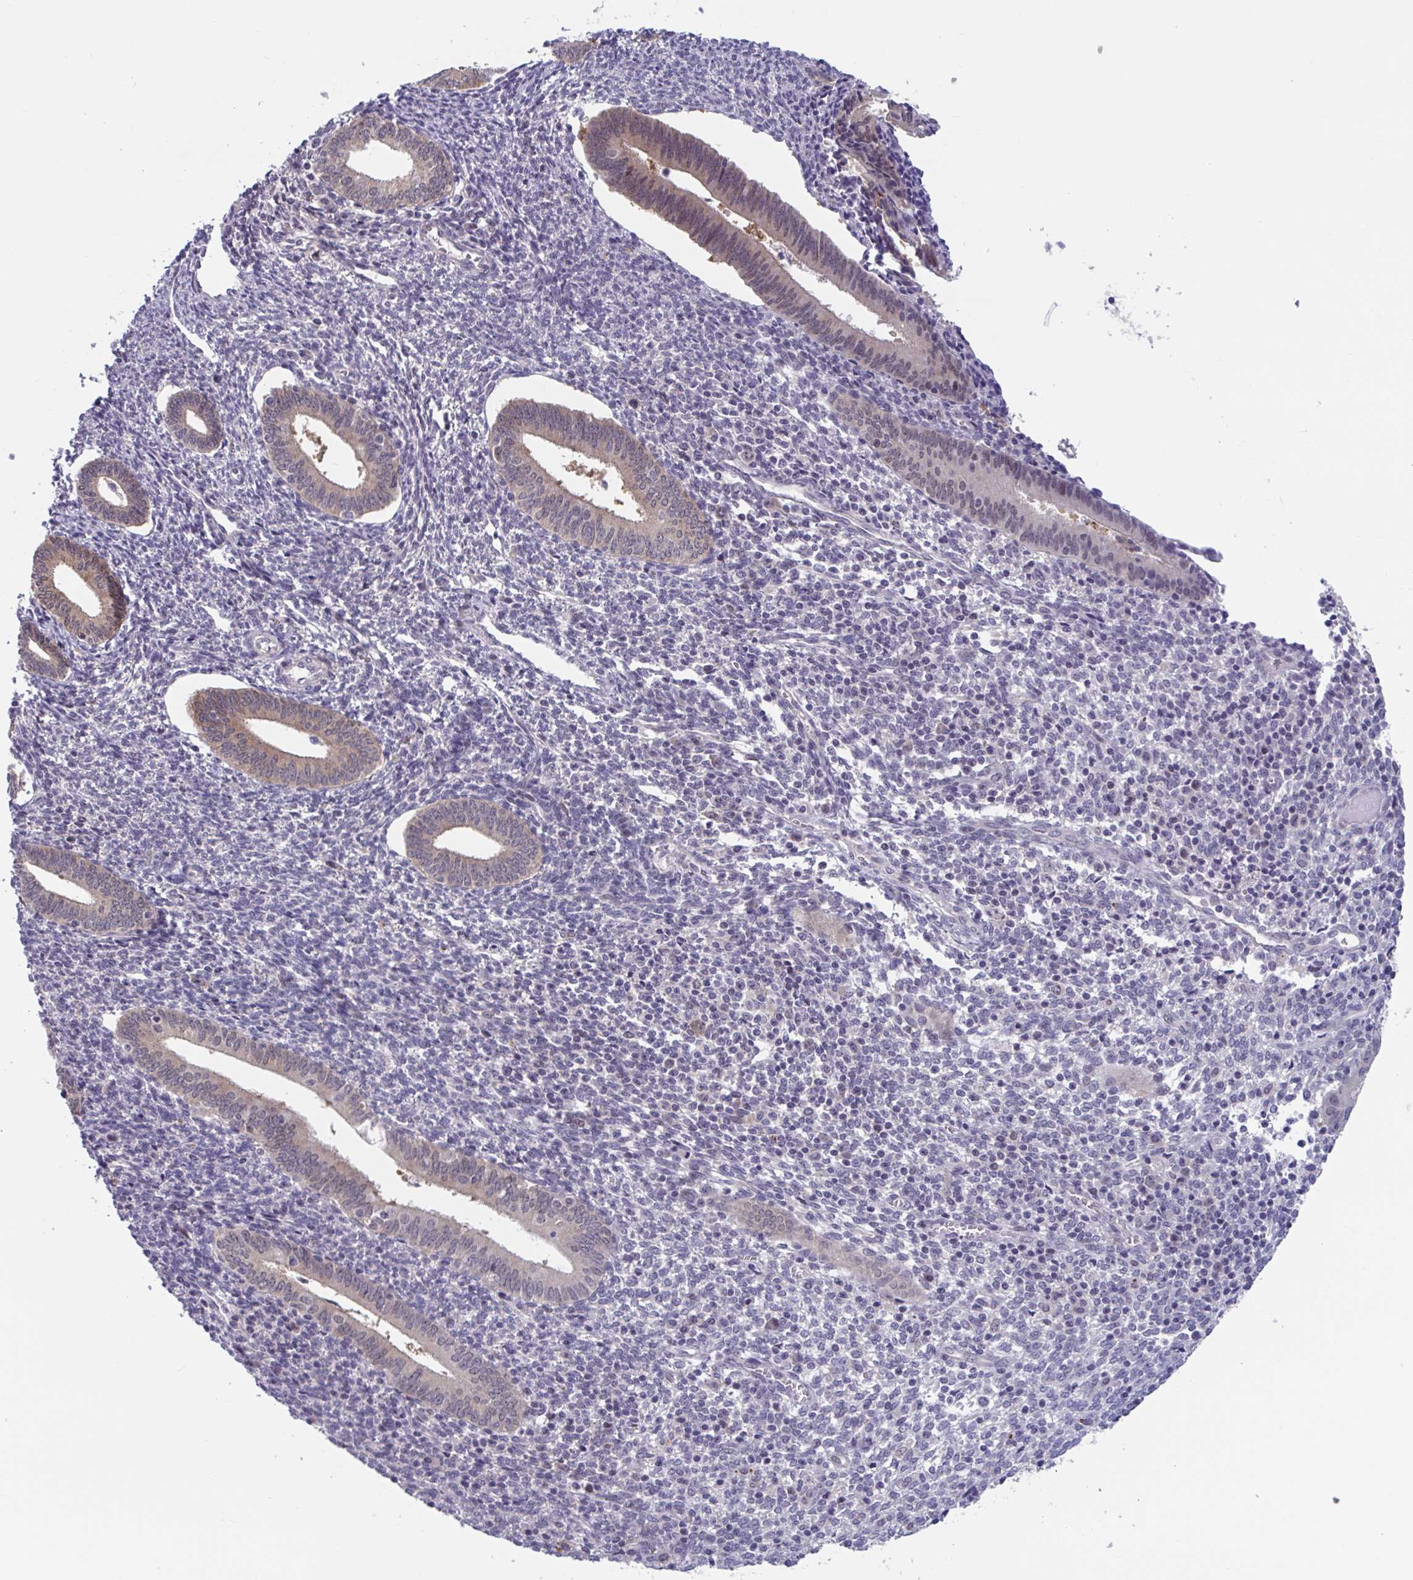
{"staining": {"intensity": "negative", "quantity": "none", "location": "none"}, "tissue": "endometrium", "cell_type": "Cells in endometrial stroma", "image_type": "normal", "snomed": [{"axis": "morphology", "description": "Normal tissue, NOS"}, {"axis": "topography", "description": "Endometrium"}], "caption": "Endometrium was stained to show a protein in brown. There is no significant expression in cells in endometrial stroma. (DAB IHC visualized using brightfield microscopy, high magnification).", "gene": "RIOK1", "patient": {"sex": "female", "age": 41}}